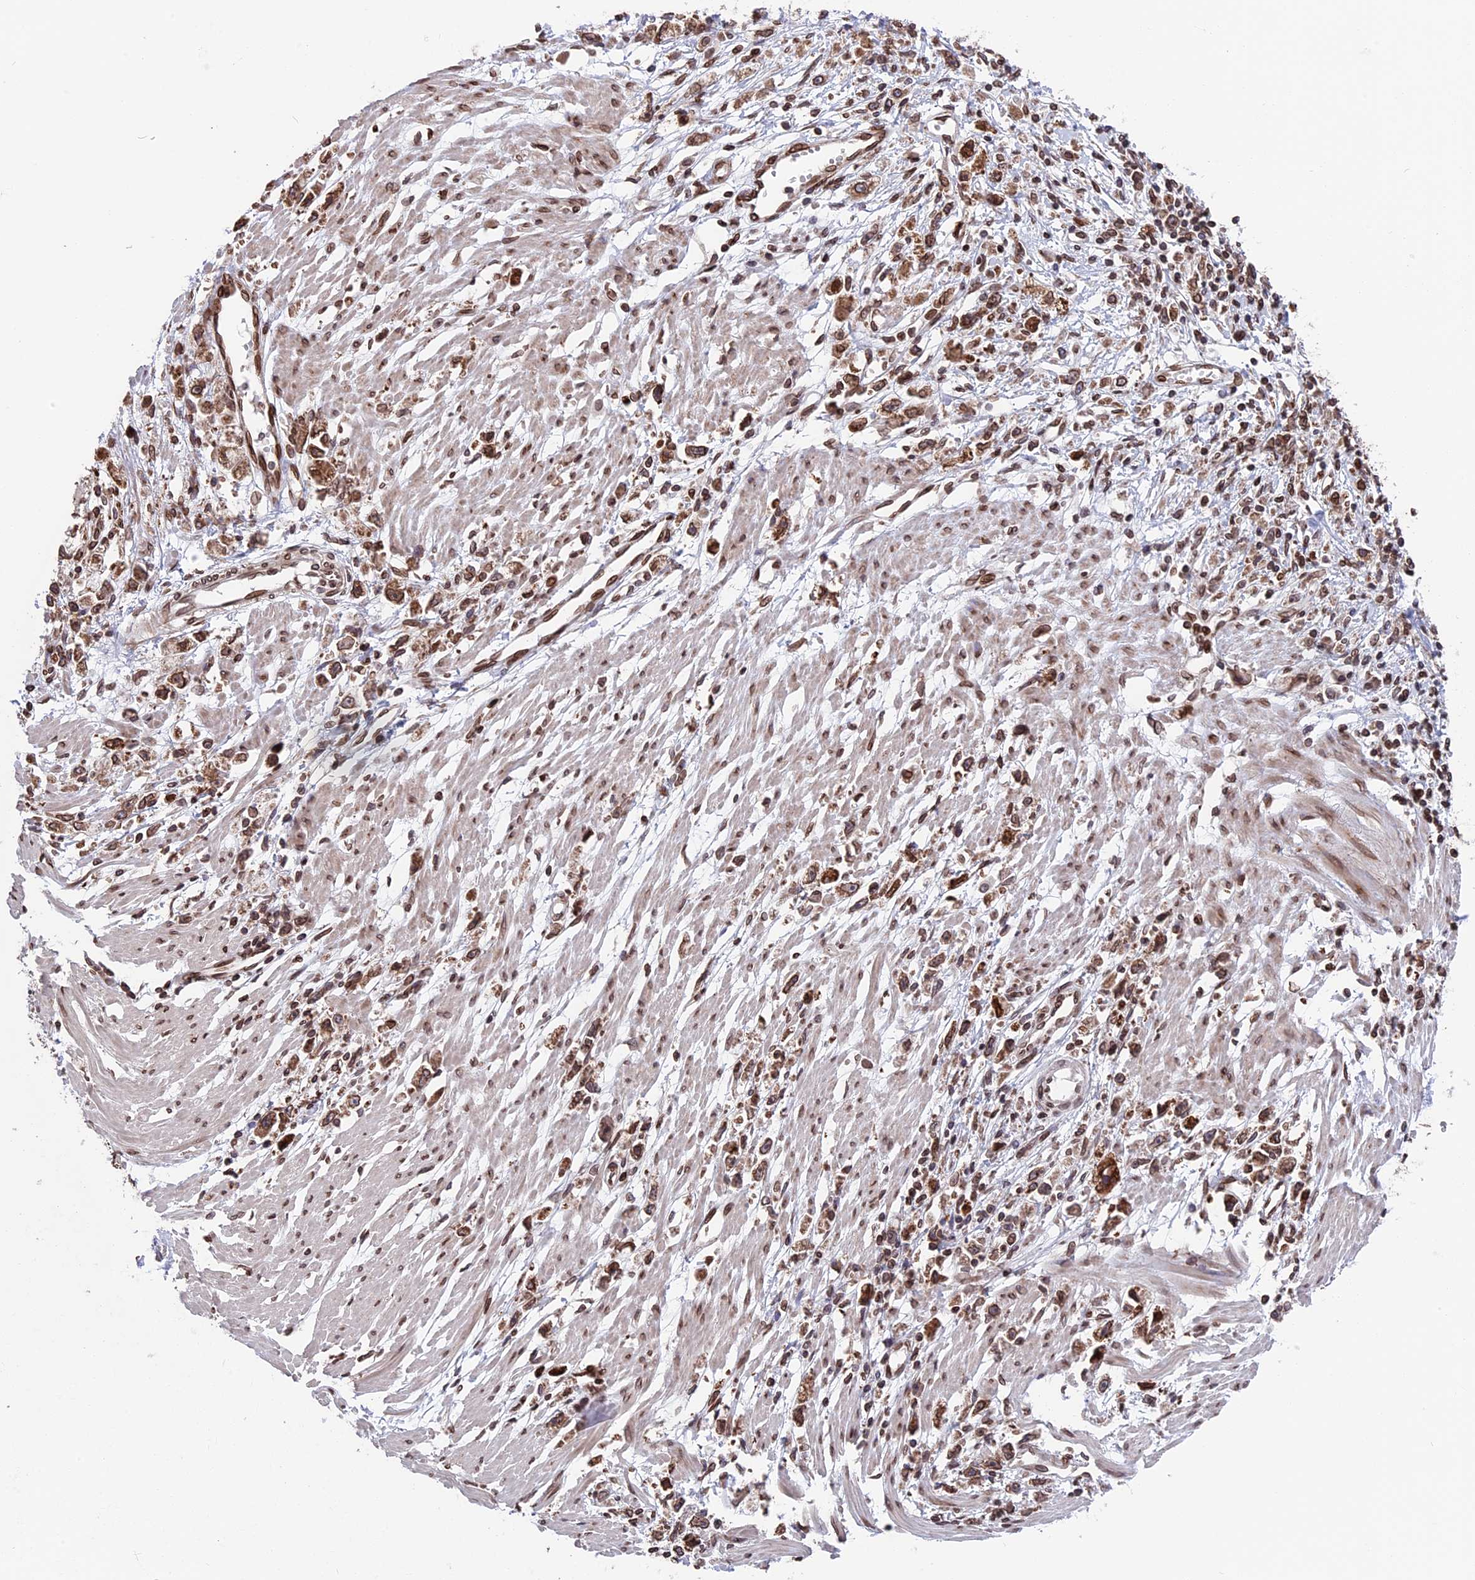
{"staining": {"intensity": "moderate", "quantity": ">75%", "location": "cytoplasmic/membranous,nuclear"}, "tissue": "stomach cancer", "cell_type": "Tumor cells", "image_type": "cancer", "snomed": [{"axis": "morphology", "description": "Adenocarcinoma, NOS"}, {"axis": "topography", "description": "Stomach"}], "caption": "Human stomach cancer stained with a brown dye displays moderate cytoplasmic/membranous and nuclear positive expression in about >75% of tumor cells.", "gene": "PTCHD4", "patient": {"sex": "female", "age": 59}}